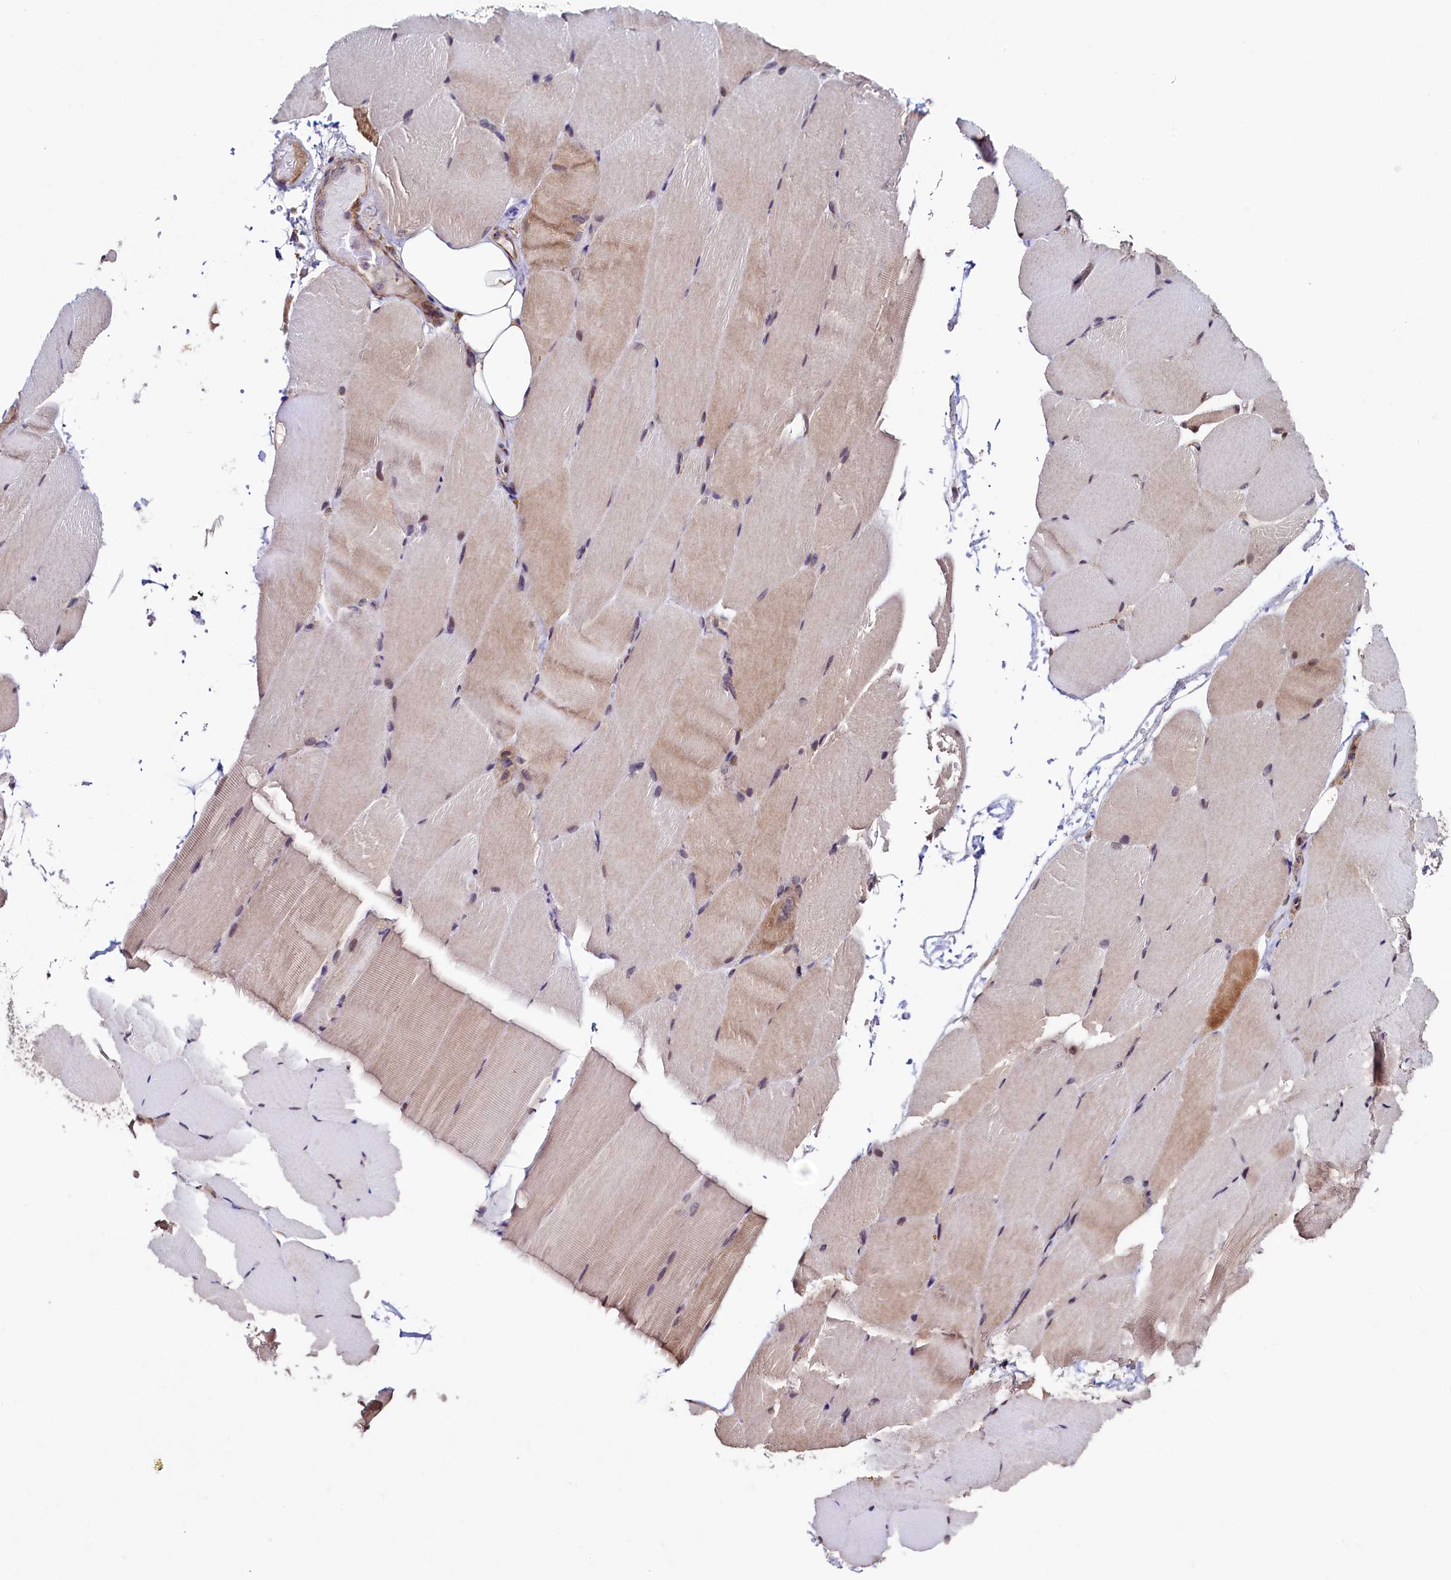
{"staining": {"intensity": "moderate", "quantity": "<25%", "location": "cytoplasmic/membranous"}, "tissue": "skeletal muscle", "cell_type": "Myocytes", "image_type": "normal", "snomed": [{"axis": "morphology", "description": "Normal tissue, NOS"}, {"axis": "topography", "description": "Skeletal muscle"}, {"axis": "topography", "description": "Parathyroid gland"}], "caption": "Protein expression analysis of normal human skeletal muscle reveals moderate cytoplasmic/membranous positivity in approximately <25% of myocytes. The protein is stained brown, and the nuclei are stained in blue (DAB IHC with brightfield microscopy, high magnification).", "gene": "RBFA", "patient": {"sex": "female", "age": 37}}